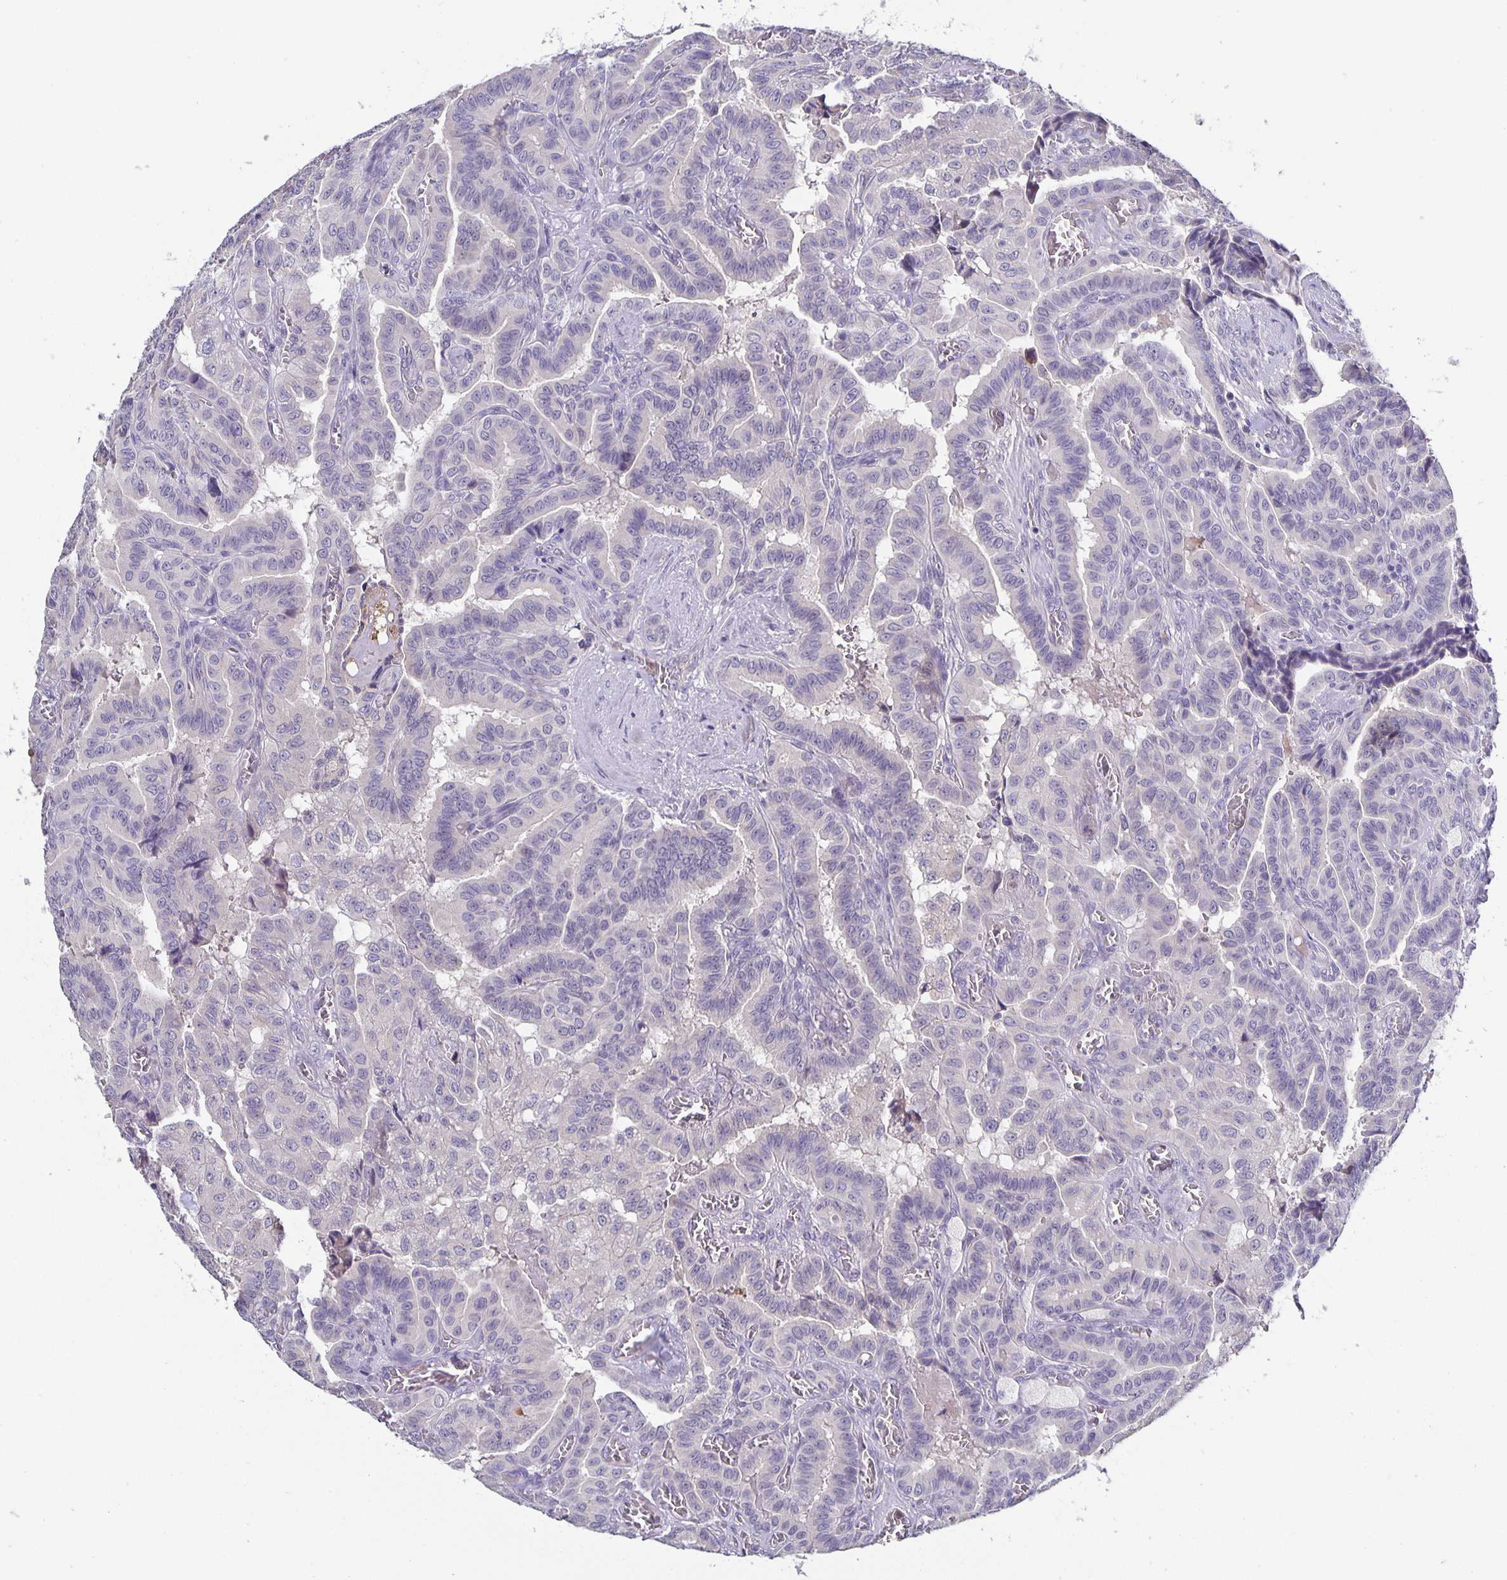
{"staining": {"intensity": "negative", "quantity": "none", "location": "none"}, "tissue": "thyroid cancer", "cell_type": "Tumor cells", "image_type": "cancer", "snomed": [{"axis": "morphology", "description": "Papillary adenocarcinoma, NOS"}, {"axis": "morphology", "description": "Papillary adenoma metastatic"}, {"axis": "topography", "description": "Thyroid gland"}], "caption": "DAB (3,3'-diaminobenzidine) immunohistochemical staining of papillary adenocarcinoma (thyroid) exhibits no significant staining in tumor cells. Brightfield microscopy of immunohistochemistry stained with DAB (brown) and hematoxylin (blue), captured at high magnification.", "gene": "GDF15", "patient": {"sex": "male", "age": 87}}